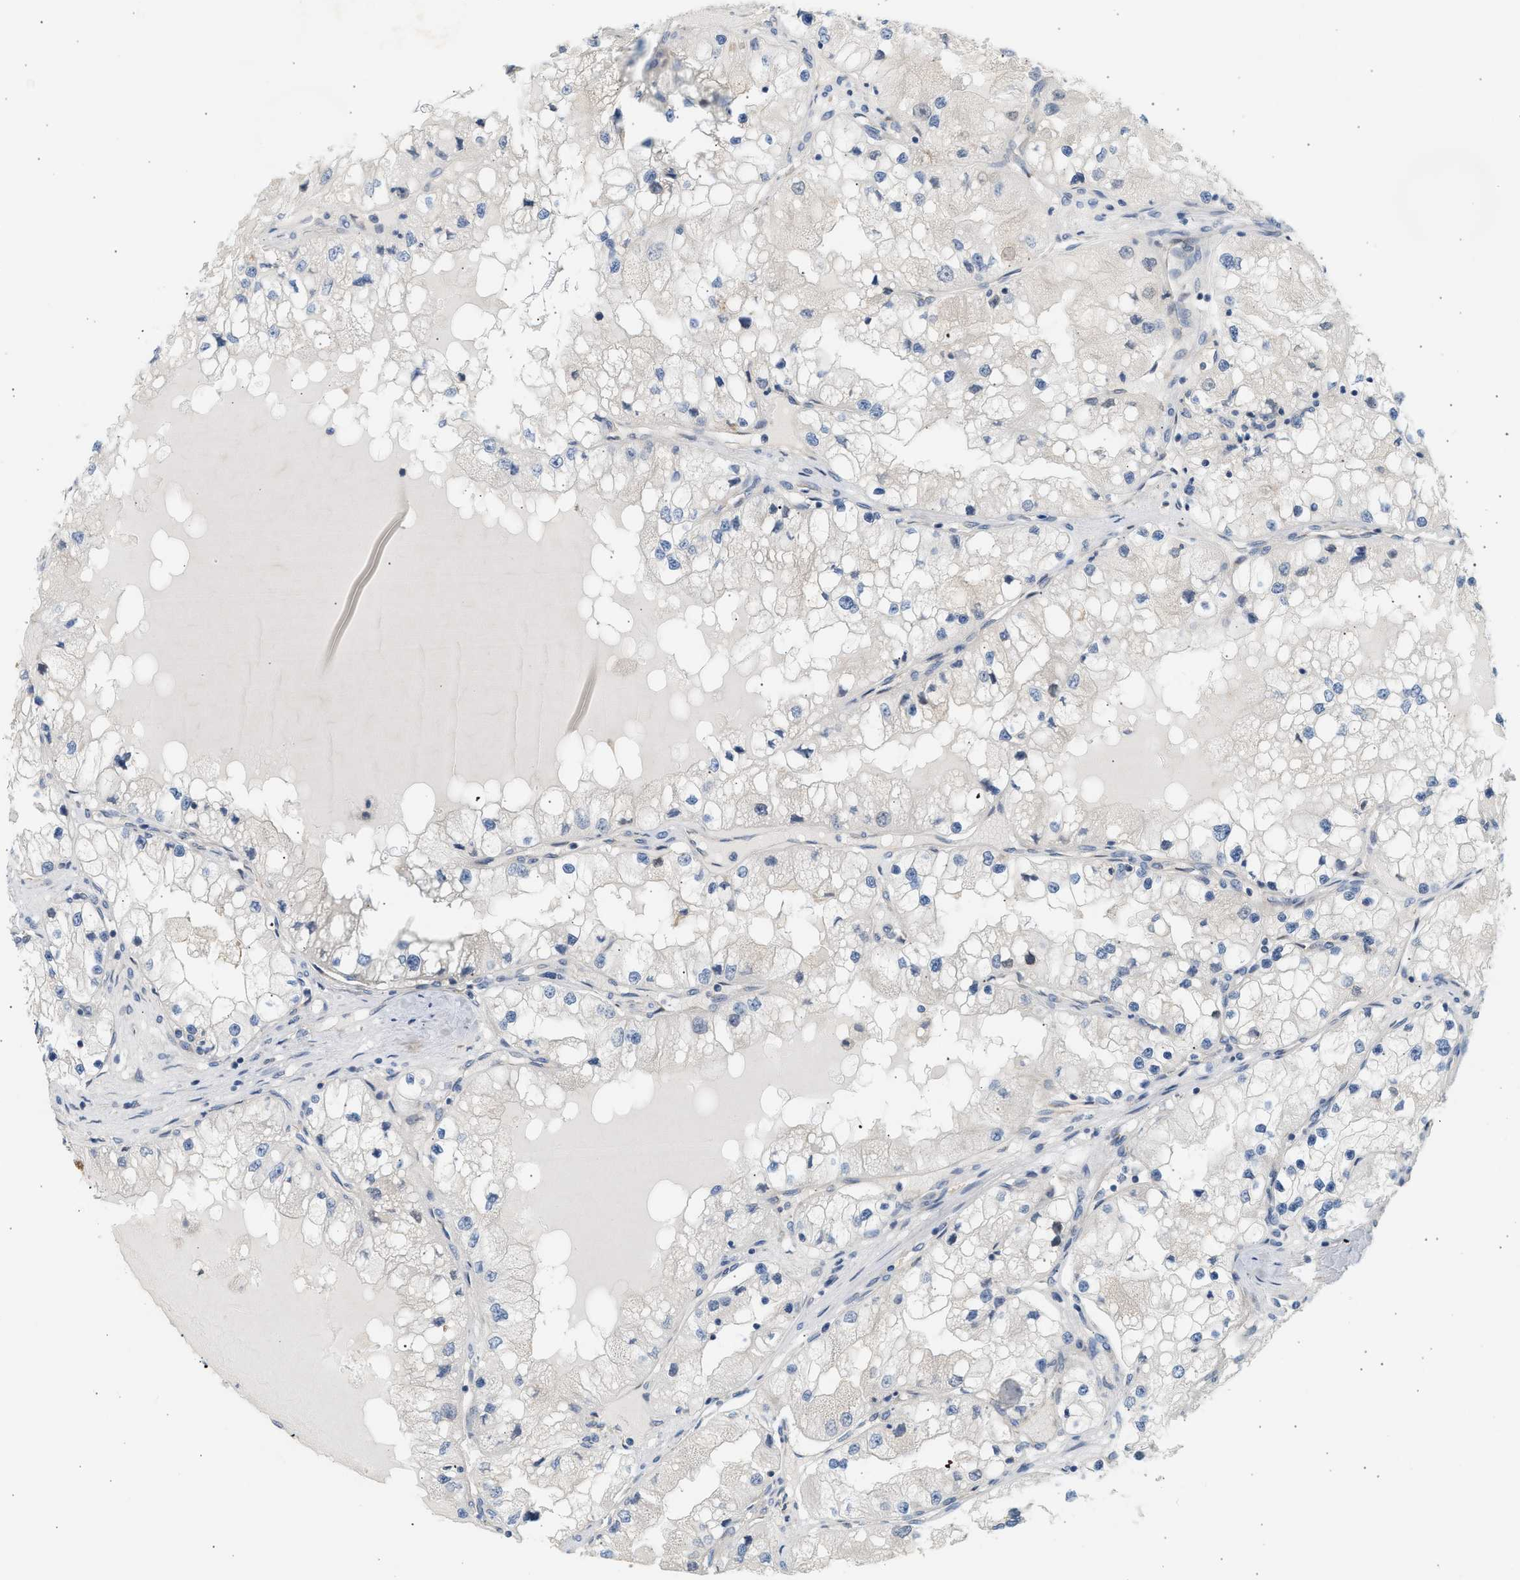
{"staining": {"intensity": "negative", "quantity": "none", "location": "none"}, "tissue": "renal cancer", "cell_type": "Tumor cells", "image_type": "cancer", "snomed": [{"axis": "morphology", "description": "Adenocarcinoma, NOS"}, {"axis": "topography", "description": "Kidney"}], "caption": "IHC of human renal cancer exhibits no positivity in tumor cells.", "gene": "PAFAH1B1", "patient": {"sex": "male", "age": 68}}